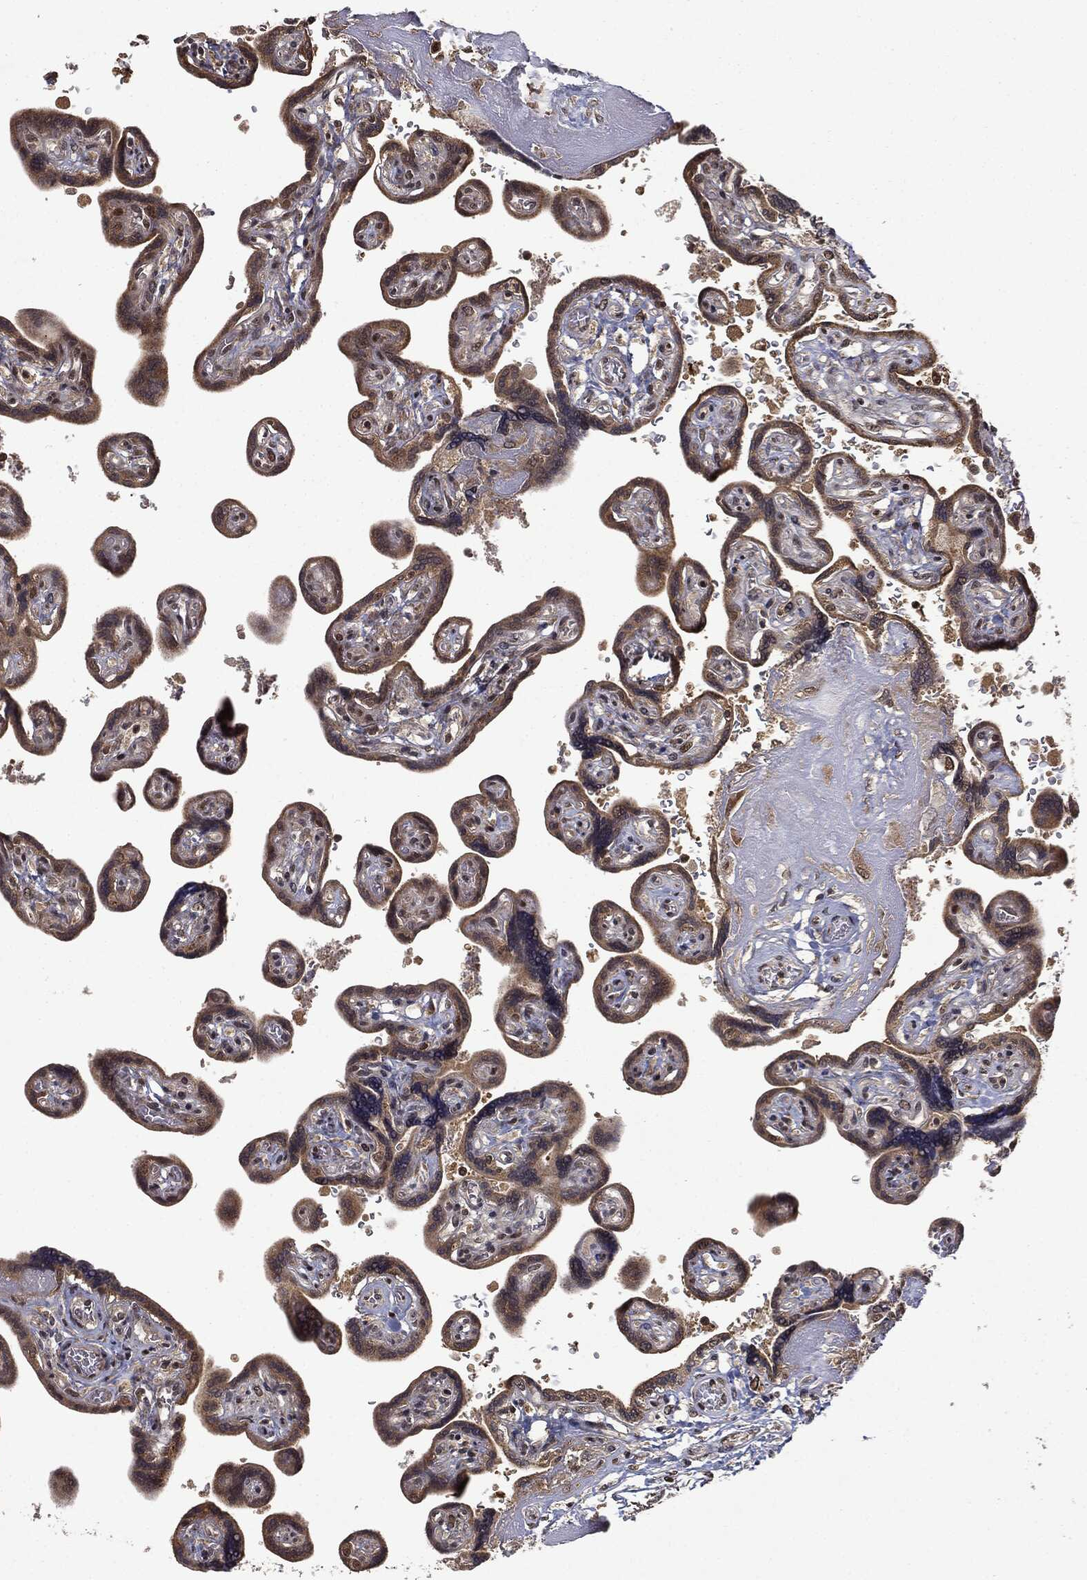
{"staining": {"intensity": "moderate", "quantity": ">75%", "location": "cytoplasmic/membranous,nuclear"}, "tissue": "placenta", "cell_type": "Decidual cells", "image_type": "normal", "snomed": [{"axis": "morphology", "description": "Normal tissue, NOS"}, {"axis": "topography", "description": "Placenta"}], "caption": "Immunohistochemical staining of benign human placenta shows medium levels of moderate cytoplasmic/membranous,nuclear staining in about >75% of decidual cells. Immunohistochemistry (ihc) stains the protein of interest in brown and the nuclei are stained blue.", "gene": "ZNHIT6", "patient": {"sex": "female", "age": 32}}